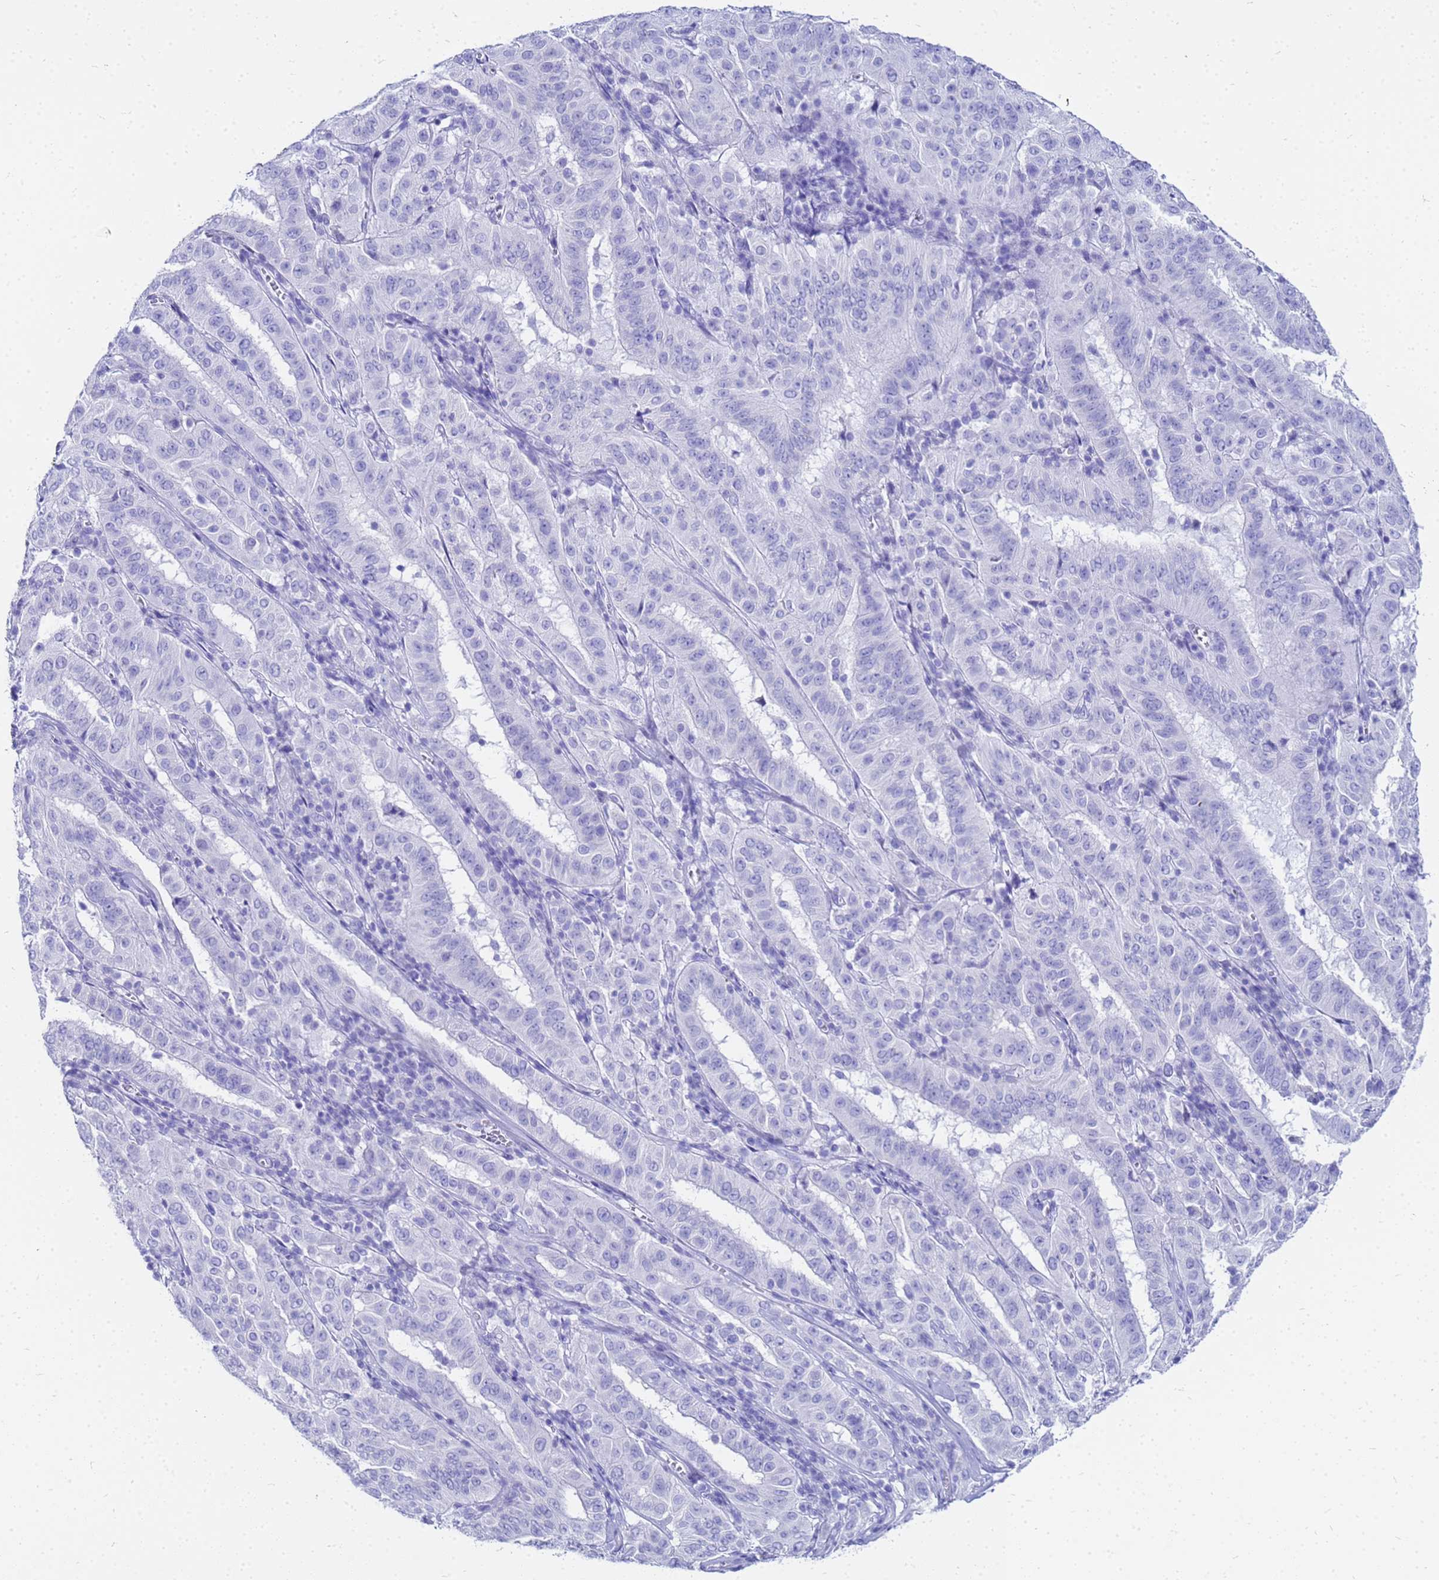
{"staining": {"intensity": "negative", "quantity": "none", "location": "none"}, "tissue": "pancreatic cancer", "cell_type": "Tumor cells", "image_type": "cancer", "snomed": [{"axis": "morphology", "description": "Adenocarcinoma, NOS"}, {"axis": "topography", "description": "Pancreas"}], "caption": "Immunohistochemical staining of pancreatic cancer (adenocarcinoma) demonstrates no significant staining in tumor cells.", "gene": "CKB", "patient": {"sex": "male", "age": 63}}